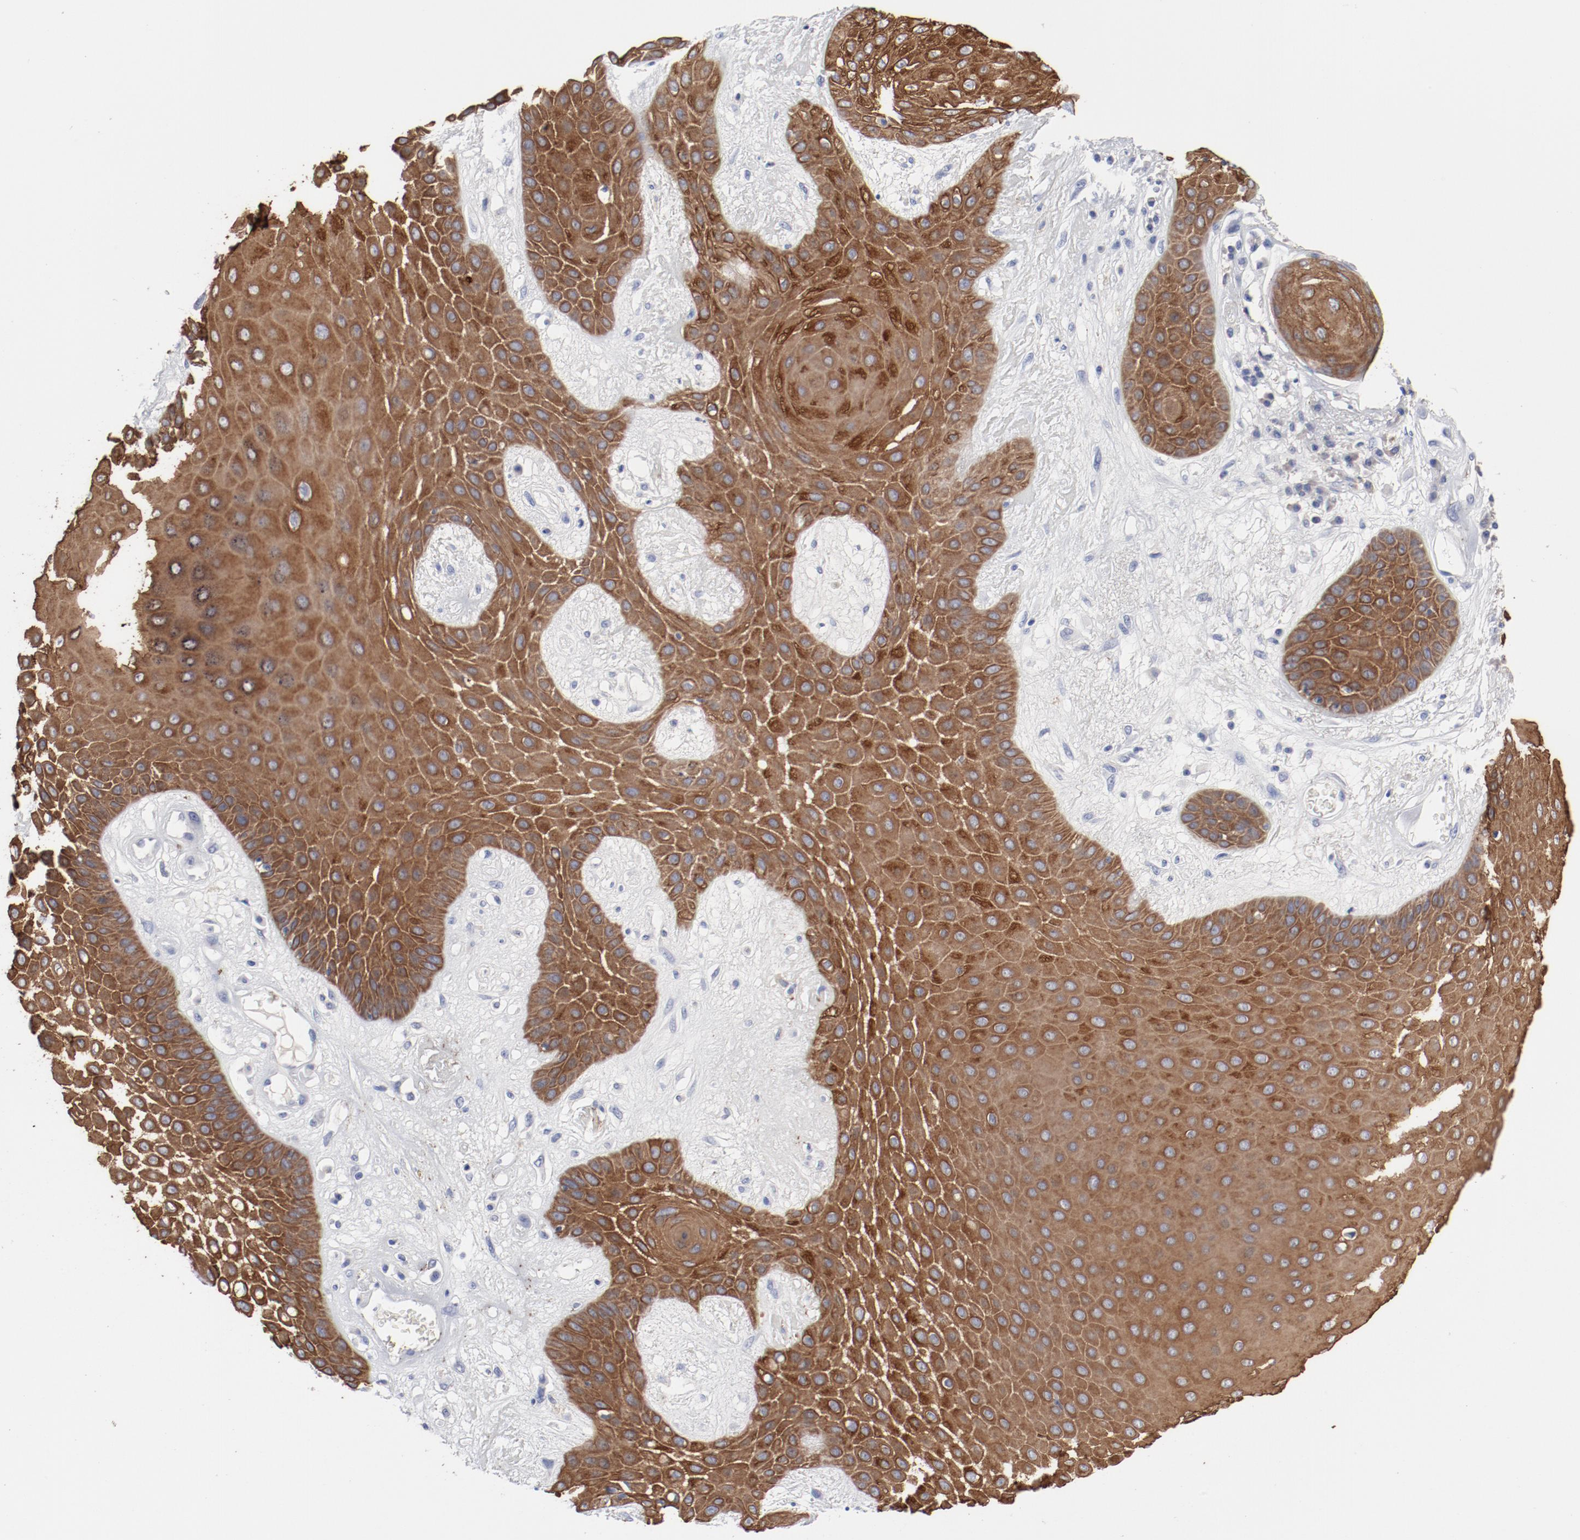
{"staining": {"intensity": "strong", "quantity": ">75%", "location": "cytoplasmic/membranous"}, "tissue": "skin cancer", "cell_type": "Tumor cells", "image_type": "cancer", "snomed": [{"axis": "morphology", "description": "Squamous cell carcinoma, NOS"}, {"axis": "topography", "description": "Skin"}], "caption": "Protein staining displays strong cytoplasmic/membranous positivity in approximately >75% of tumor cells in skin squamous cell carcinoma.", "gene": "TSPAN6", "patient": {"sex": "male", "age": 65}}